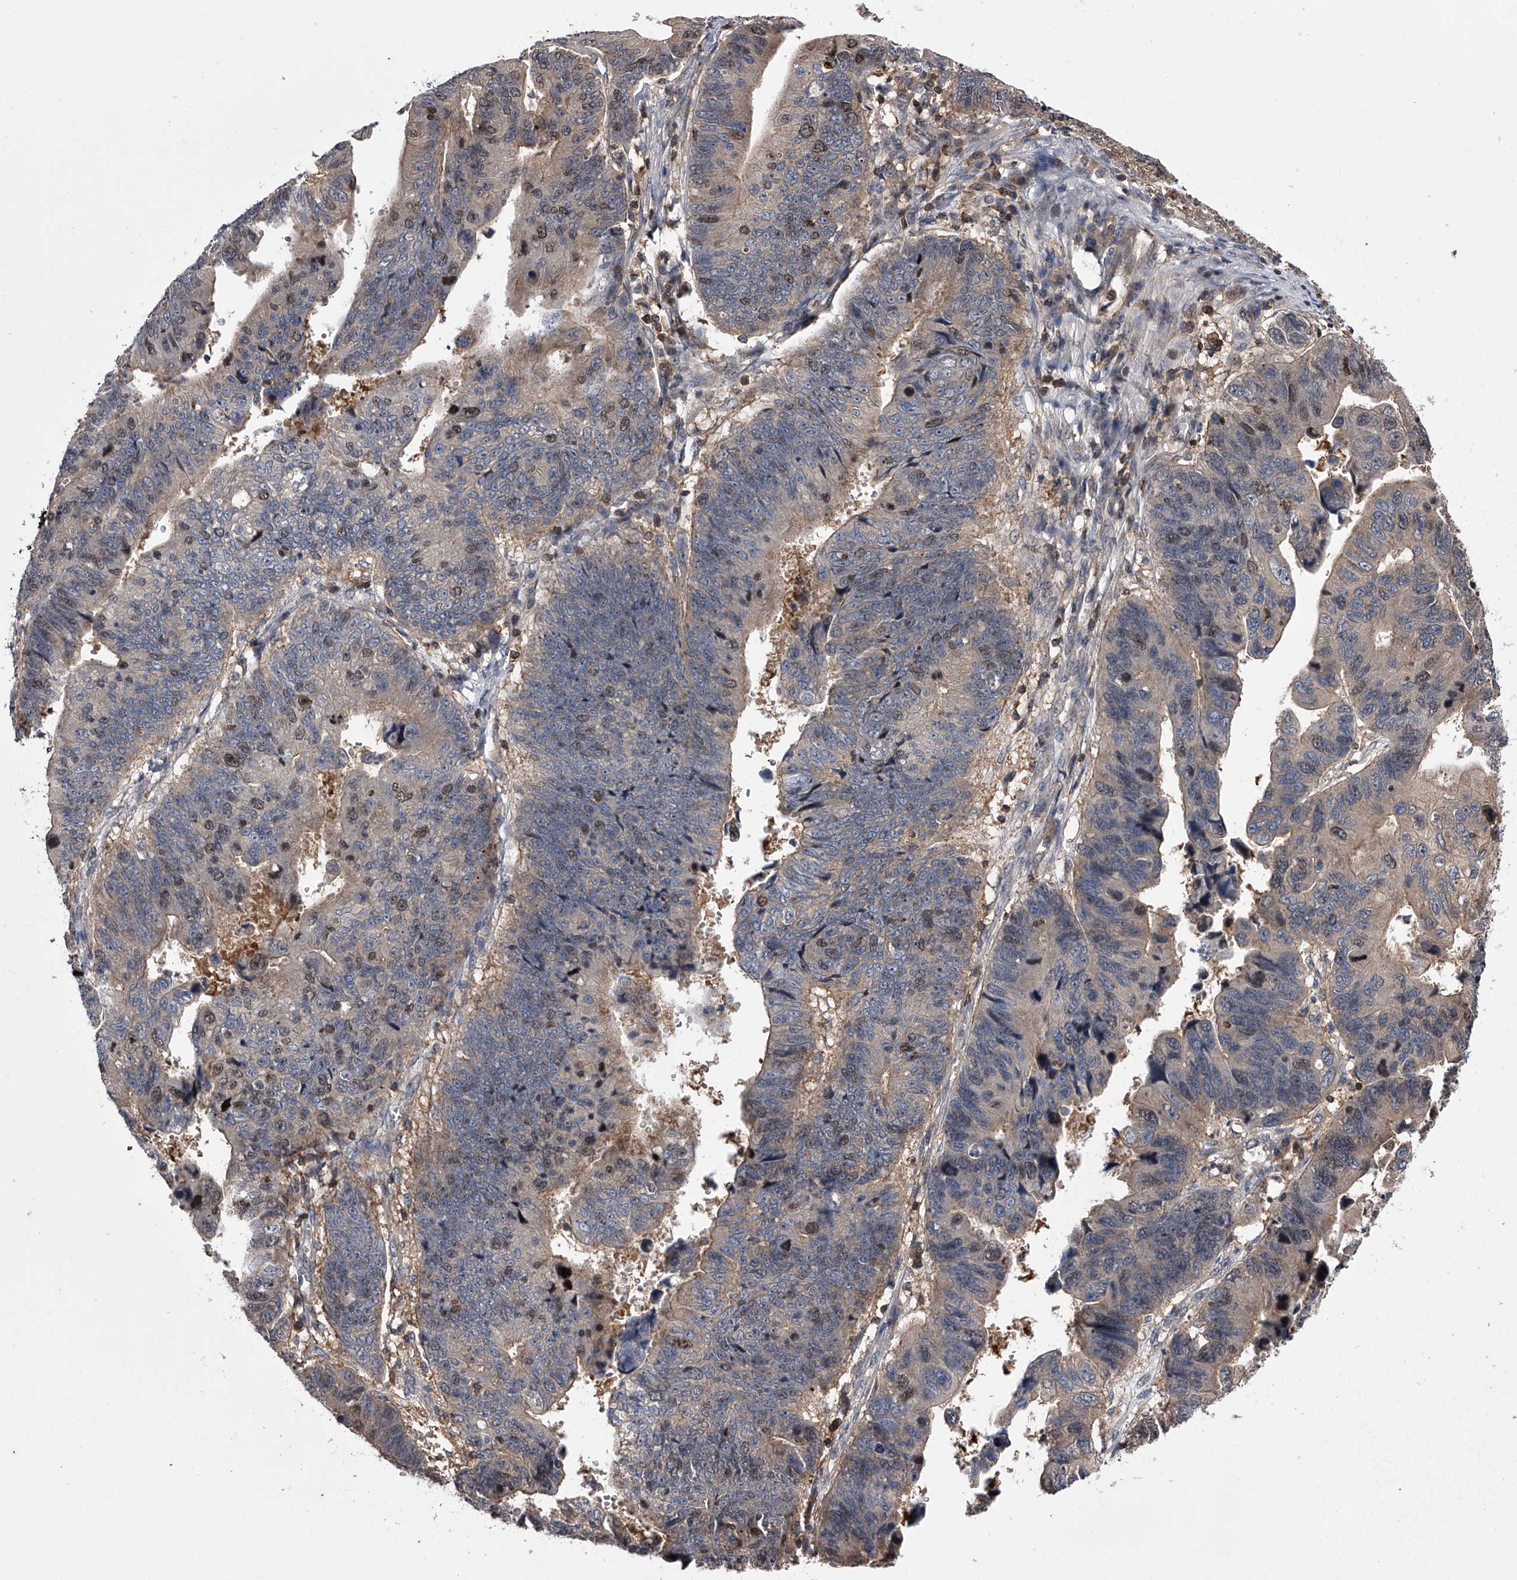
{"staining": {"intensity": "moderate", "quantity": "<25%", "location": "cytoplasmic/membranous,nuclear"}, "tissue": "stomach cancer", "cell_type": "Tumor cells", "image_type": "cancer", "snomed": [{"axis": "morphology", "description": "Adenocarcinoma, NOS"}, {"axis": "topography", "description": "Stomach"}], "caption": "Immunohistochemical staining of human stomach cancer demonstrates low levels of moderate cytoplasmic/membranous and nuclear staining in approximately <25% of tumor cells. (DAB = brown stain, brightfield microscopy at high magnification).", "gene": "PAN3", "patient": {"sex": "male", "age": 59}}